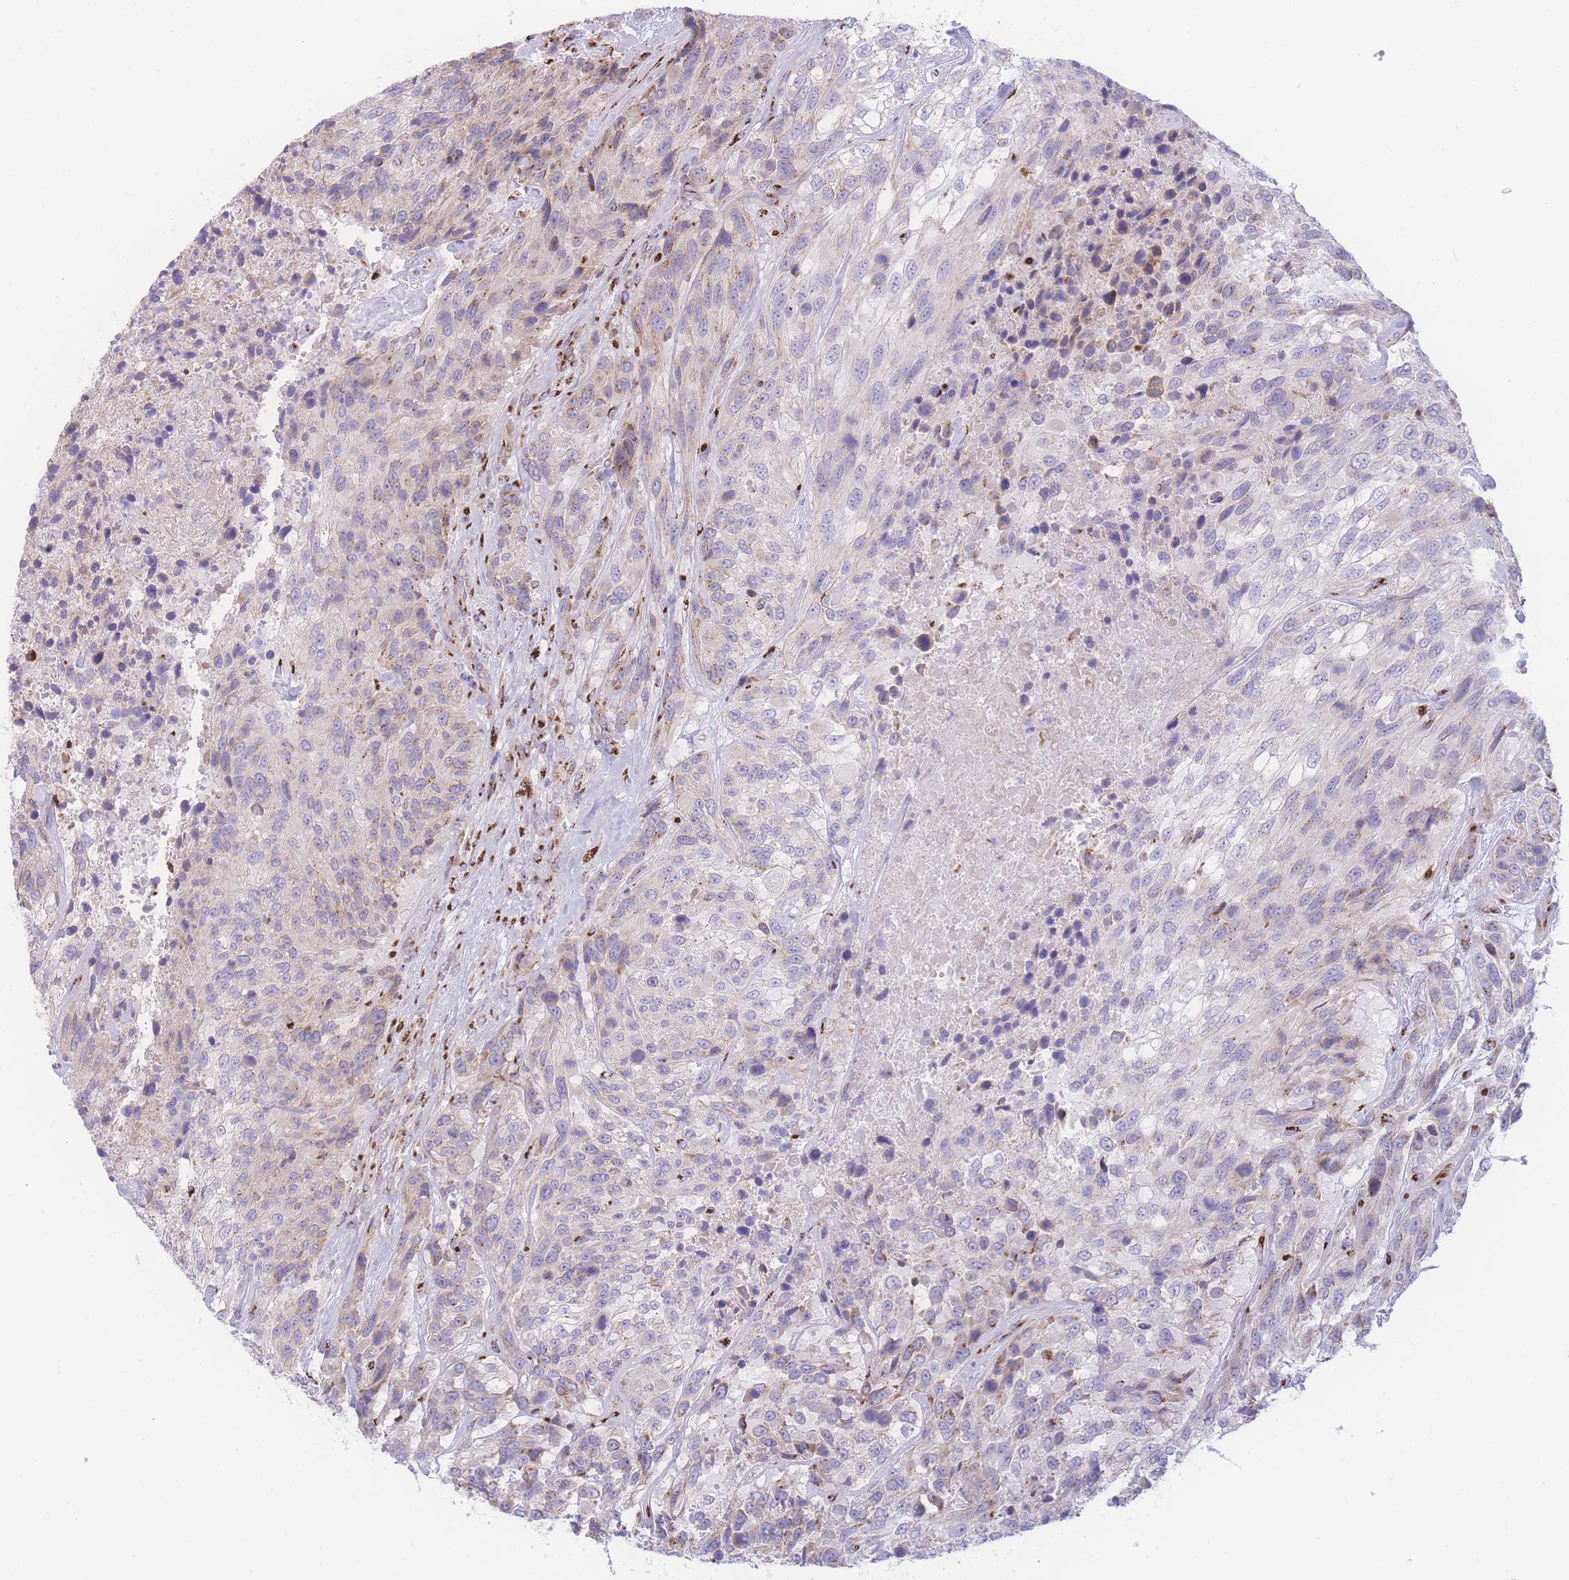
{"staining": {"intensity": "weak", "quantity": "<25%", "location": "cytoplasmic/membranous"}, "tissue": "urothelial cancer", "cell_type": "Tumor cells", "image_type": "cancer", "snomed": [{"axis": "morphology", "description": "Urothelial carcinoma, High grade"}, {"axis": "topography", "description": "Urinary bladder"}], "caption": "Immunohistochemistry histopathology image of neoplastic tissue: high-grade urothelial carcinoma stained with DAB (3,3'-diaminobenzidine) reveals no significant protein positivity in tumor cells.", "gene": "GOLM2", "patient": {"sex": "female", "age": 70}}